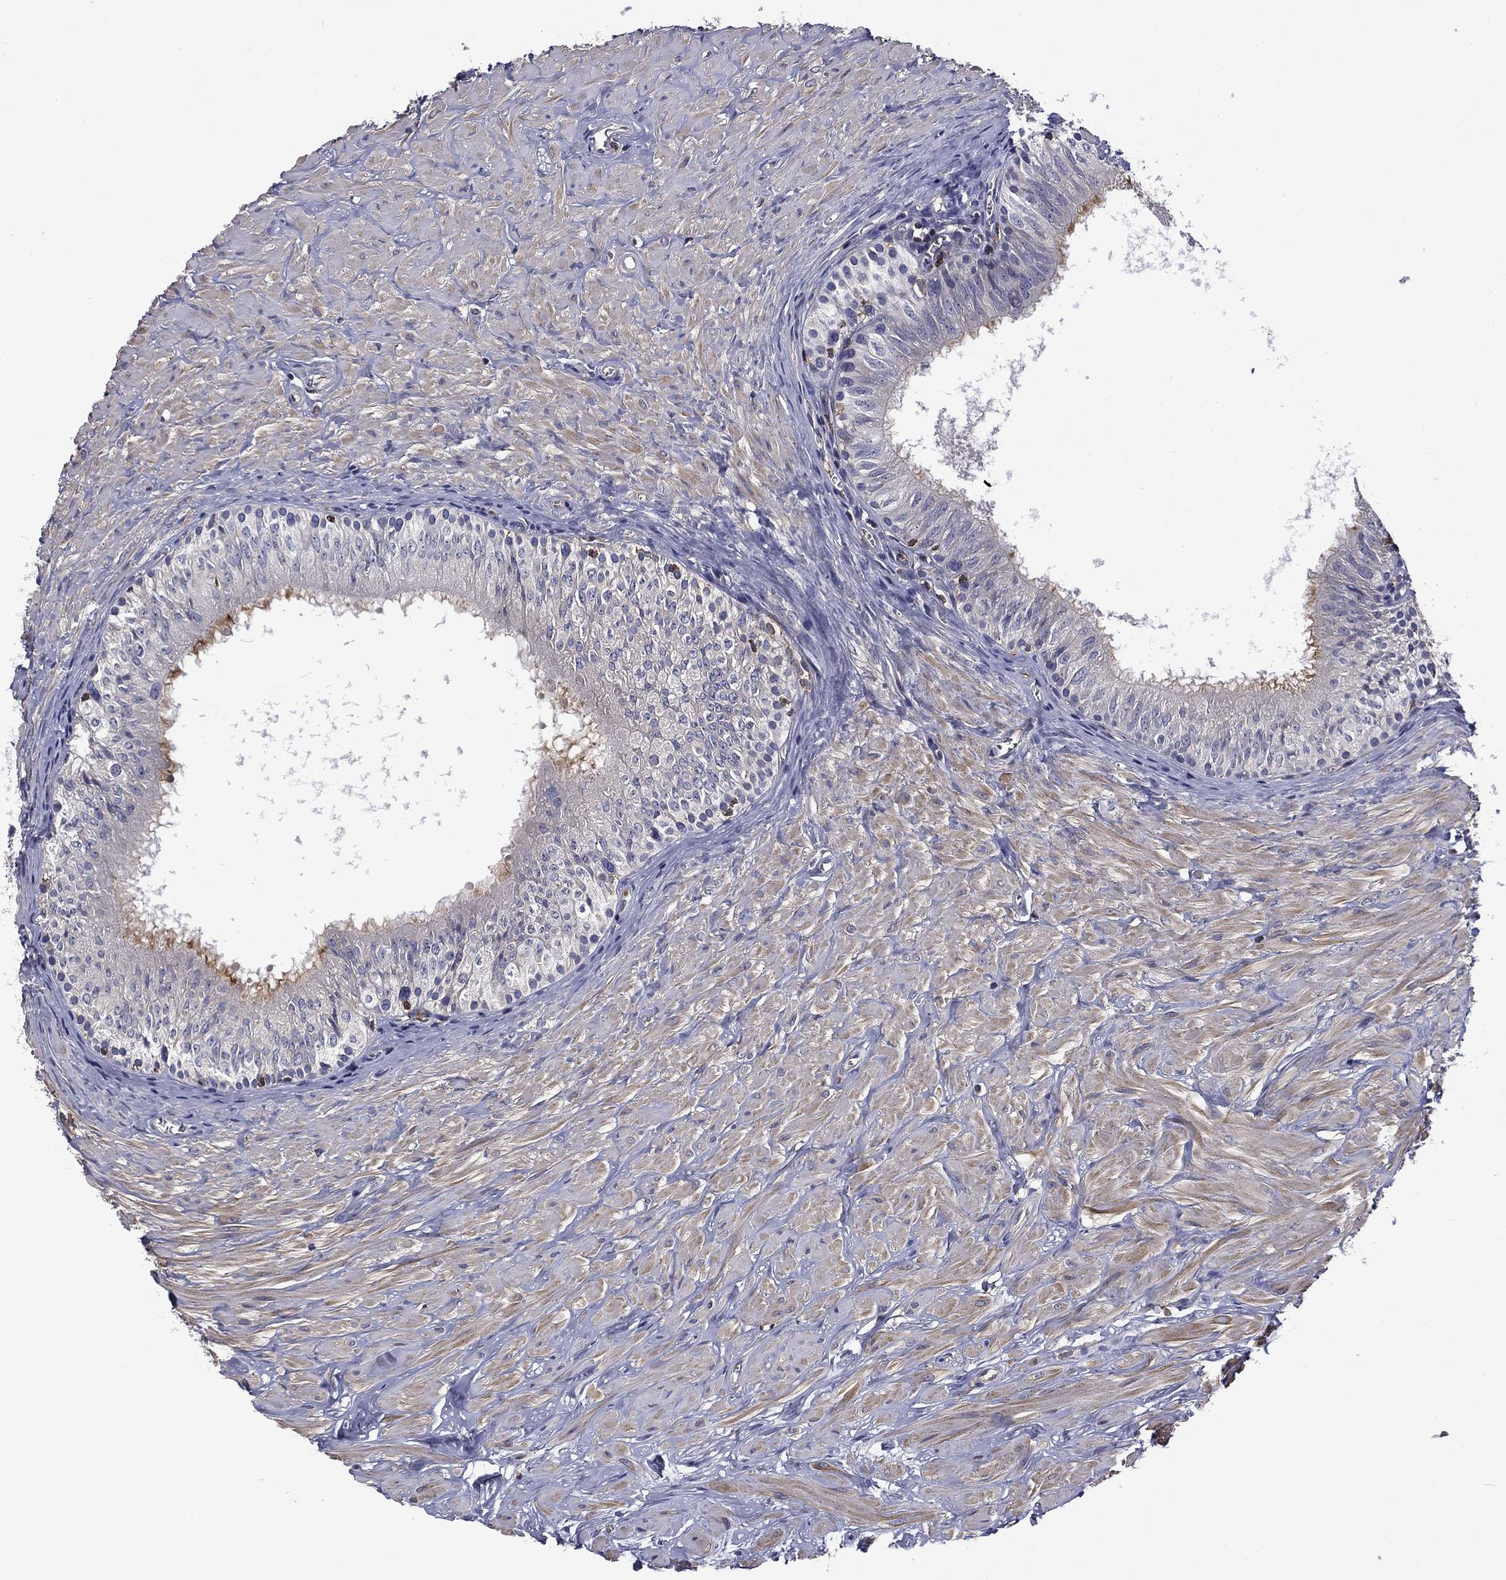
{"staining": {"intensity": "weak", "quantity": "<25%", "location": "cytoplasmic/membranous"}, "tissue": "epididymis", "cell_type": "Glandular cells", "image_type": "normal", "snomed": [{"axis": "morphology", "description": "Normal tissue, NOS"}, {"axis": "topography", "description": "Epididymis"}], "caption": "The micrograph displays no staining of glandular cells in normal epididymis.", "gene": "ARHGAP45", "patient": {"sex": "male", "age": 33}}